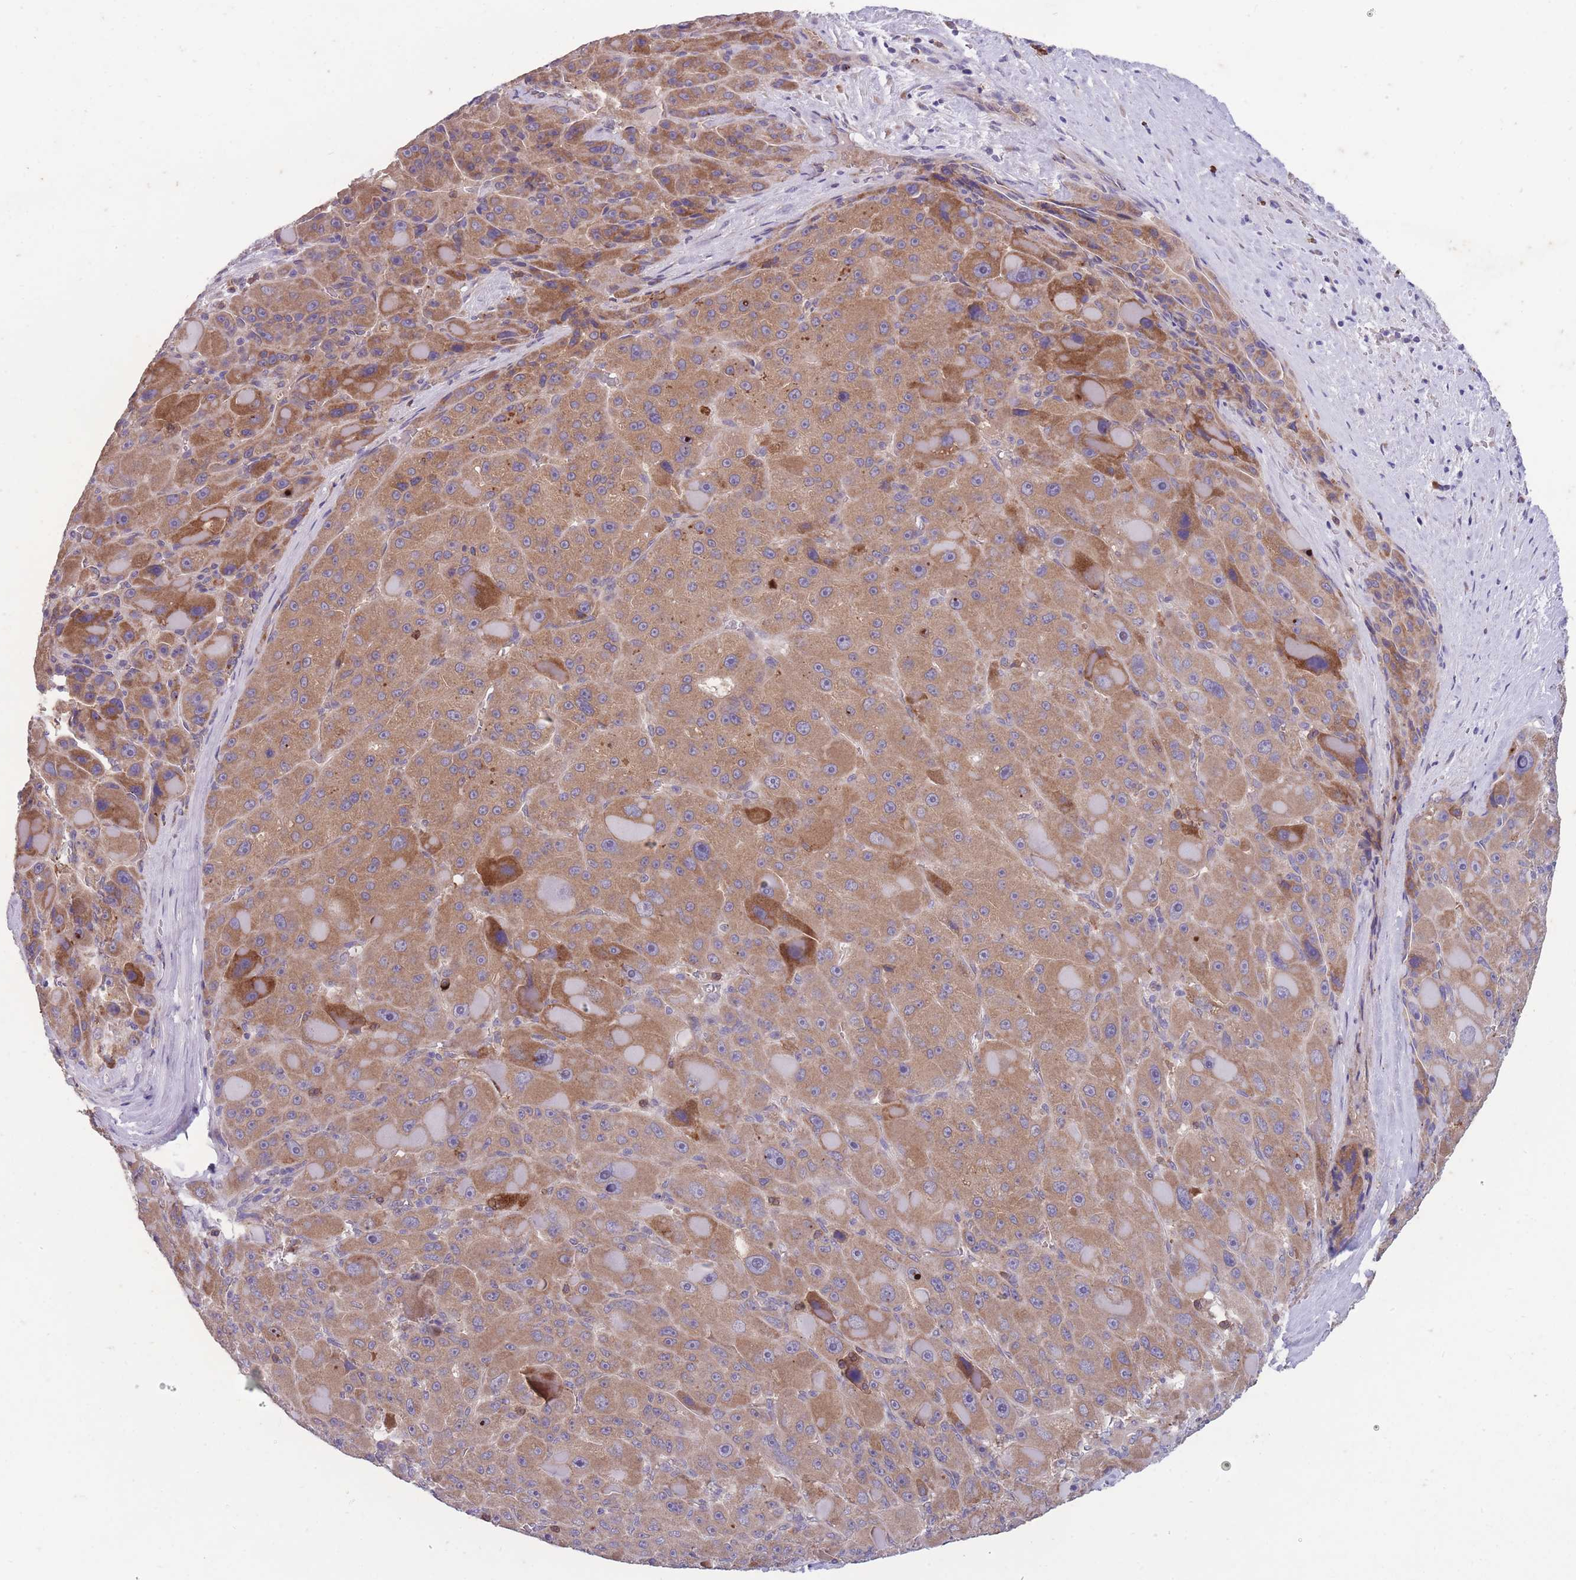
{"staining": {"intensity": "moderate", "quantity": ">75%", "location": "cytoplasmic/membranous"}, "tissue": "liver cancer", "cell_type": "Tumor cells", "image_type": "cancer", "snomed": [{"axis": "morphology", "description": "Carcinoma, Hepatocellular, NOS"}, {"axis": "topography", "description": "Liver"}], "caption": "Liver cancer (hepatocellular carcinoma) stained with a brown dye exhibits moderate cytoplasmic/membranous positive positivity in approximately >75% of tumor cells.", "gene": "STIM2", "patient": {"sex": "male", "age": 76}}